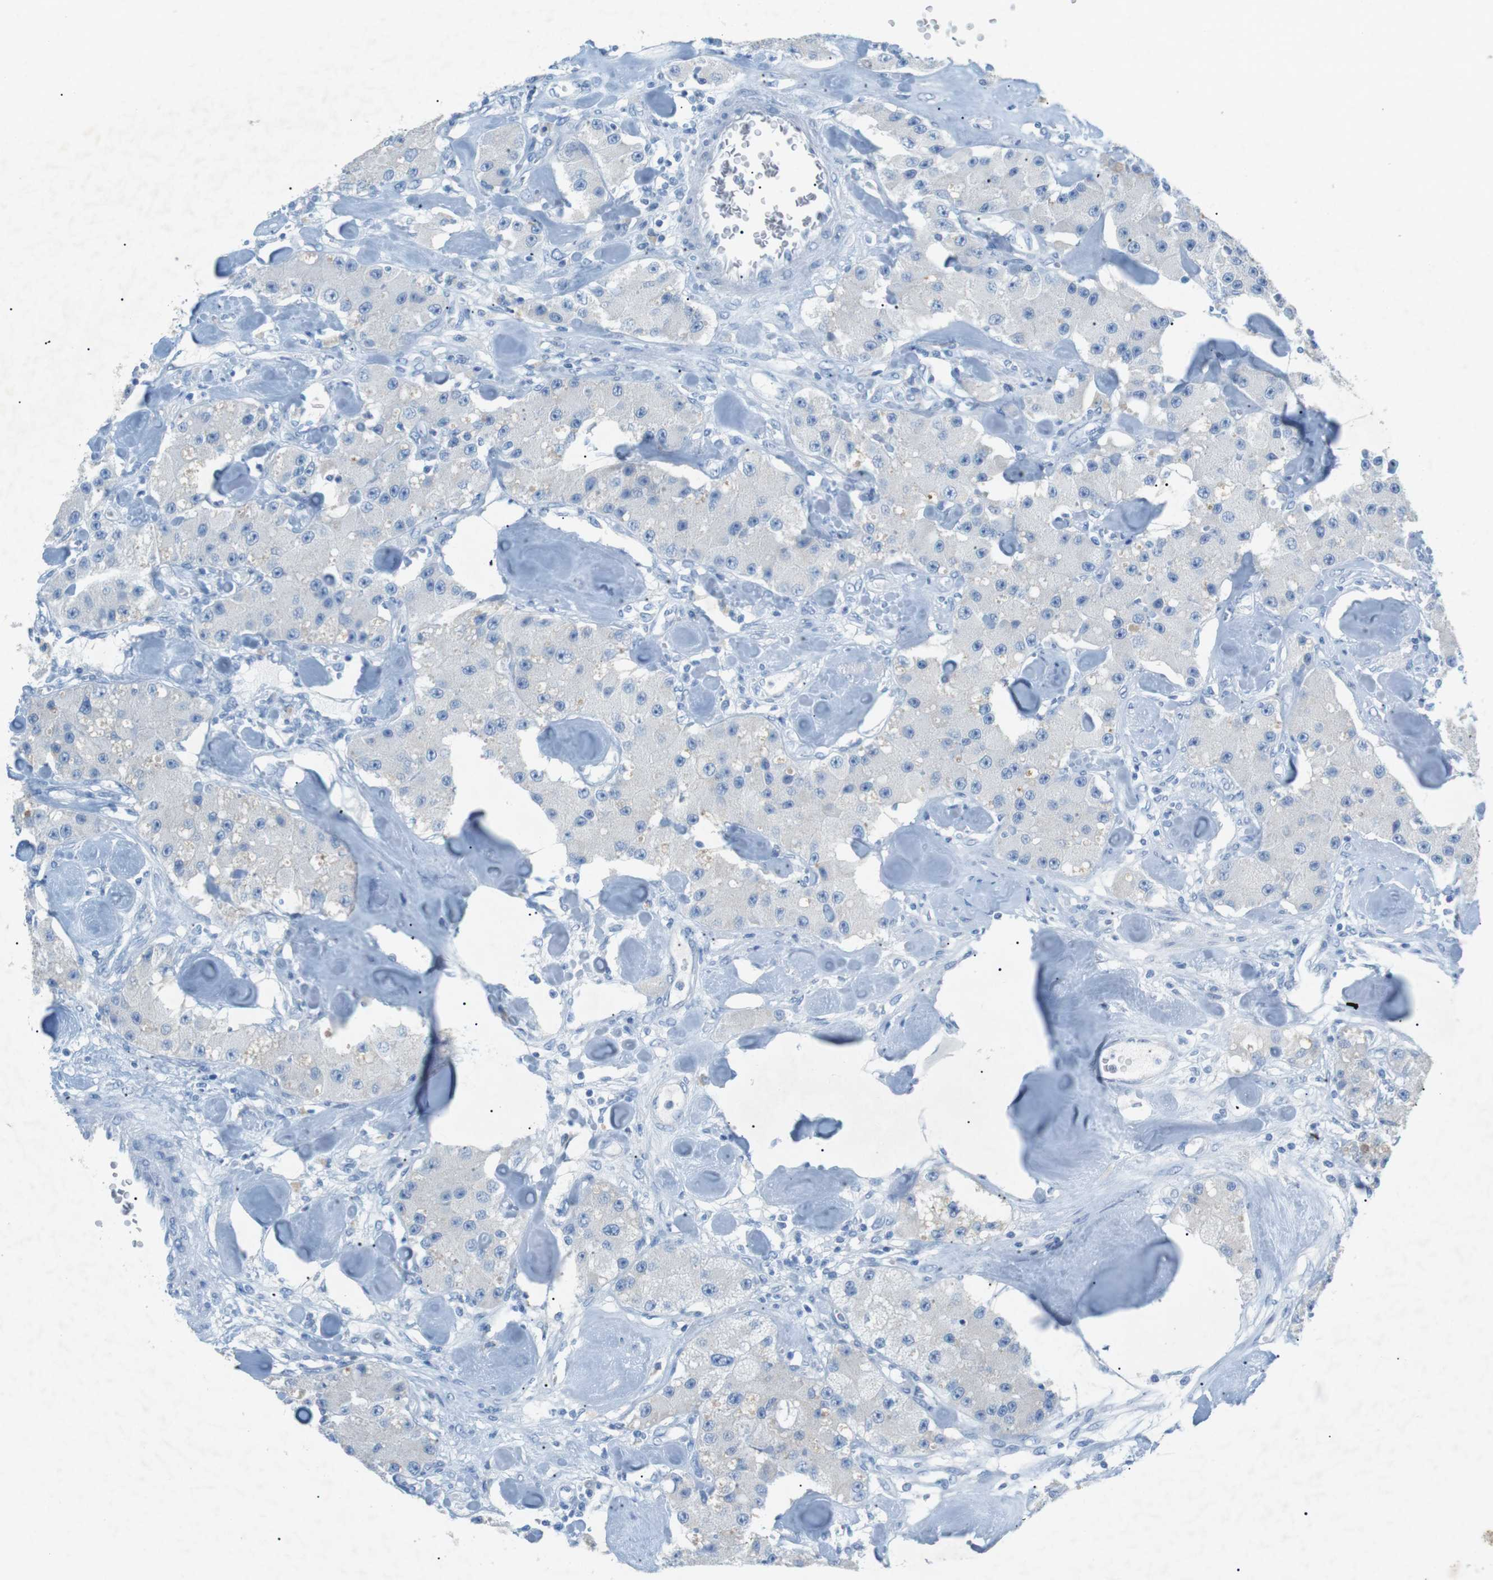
{"staining": {"intensity": "negative", "quantity": "none", "location": "none"}, "tissue": "carcinoid", "cell_type": "Tumor cells", "image_type": "cancer", "snomed": [{"axis": "morphology", "description": "Carcinoid, malignant, NOS"}, {"axis": "topography", "description": "Pancreas"}], "caption": "An image of carcinoid stained for a protein displays no brown staining in tumor cells. (Brightfield microscopy of DAB (3,3'-diaminobenzidine) immunohistochemistry (IHC) at high magnification).", "gene": "SALL4", "patient": {"sex": "male", "age": 41}}